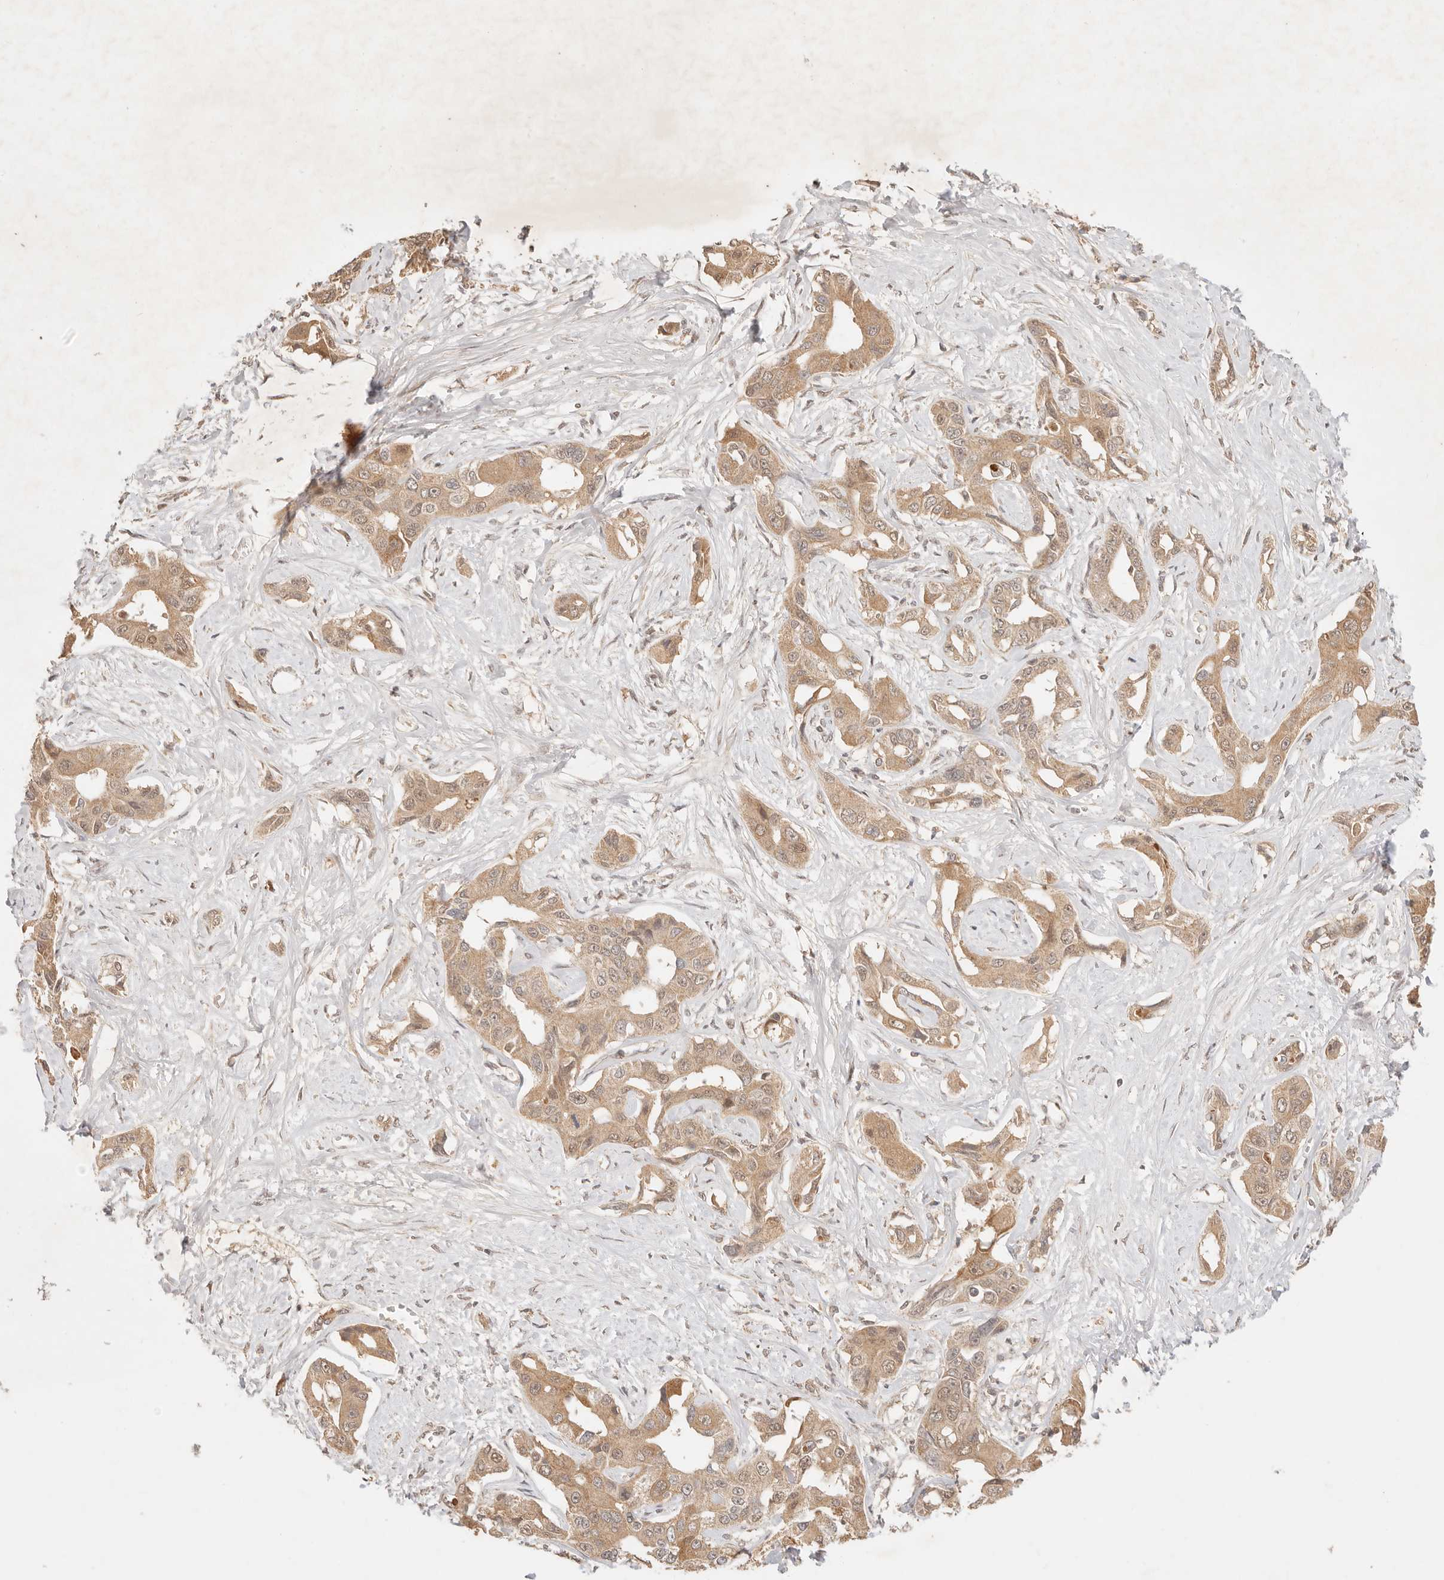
{"staining": {"intensity": "moderate", "quantity": ">75%", "location": "cytoplasmic/membranous,nuclear"}, "tissue": "liver cancer", "cell_type": "Tumor cells", "image_type": "cancer", "snomed": [{"axis": "morphology", "description": "Cholangiocarcinoma"}, {"axis": "topography", "description": "Liver"}], "caption": "Immunohistochemistry (DAB (3,3'-diaminobenzidine)) staining of human liver cancer reveals moderate cytoplasmic/membranous and nuclear protein expression in about >75% of tumor cells.", "gene": "TRIM11", "patient": {"sex": "male", "age": 59}}